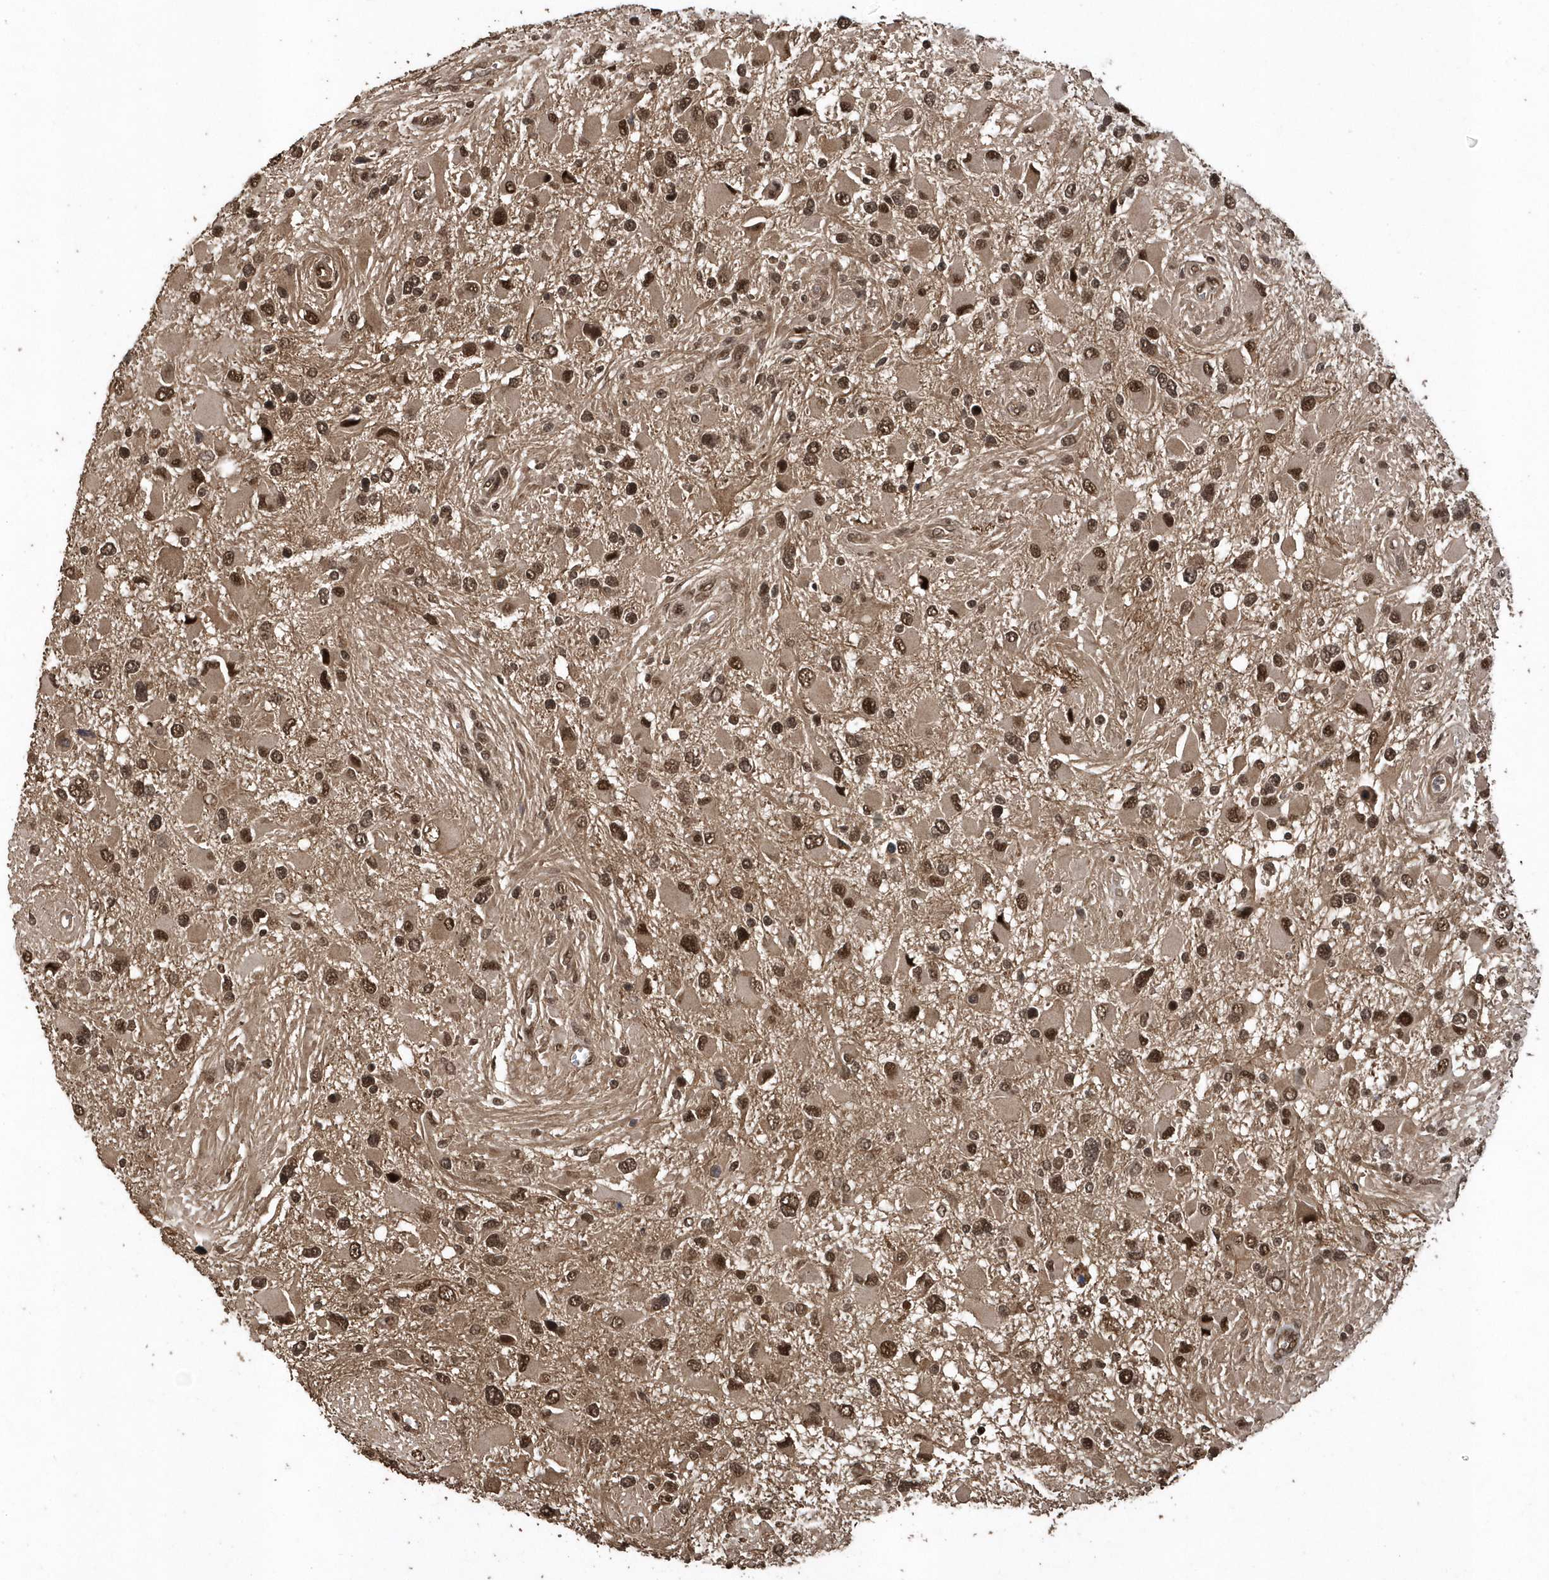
{"staining": {"intensity": "moderate", "quantity": ">75%", "location": "nuclear"}, "tissue": "glioma", "cell_type": "Tumor cells", "image_type": "cancer", "snomed": [{"axis": "morphology", "description": "Glioma, malignant, High grade"}, {"axis": "topography", "description": "Brain"}], "caption": "Immunohistochemical staining of glioma reveals medium levels of moderate nuclear staining in approximately >75% of tumor cells.", "gene": "INTS12", "patient": {"sex": "male", "age": 53}}